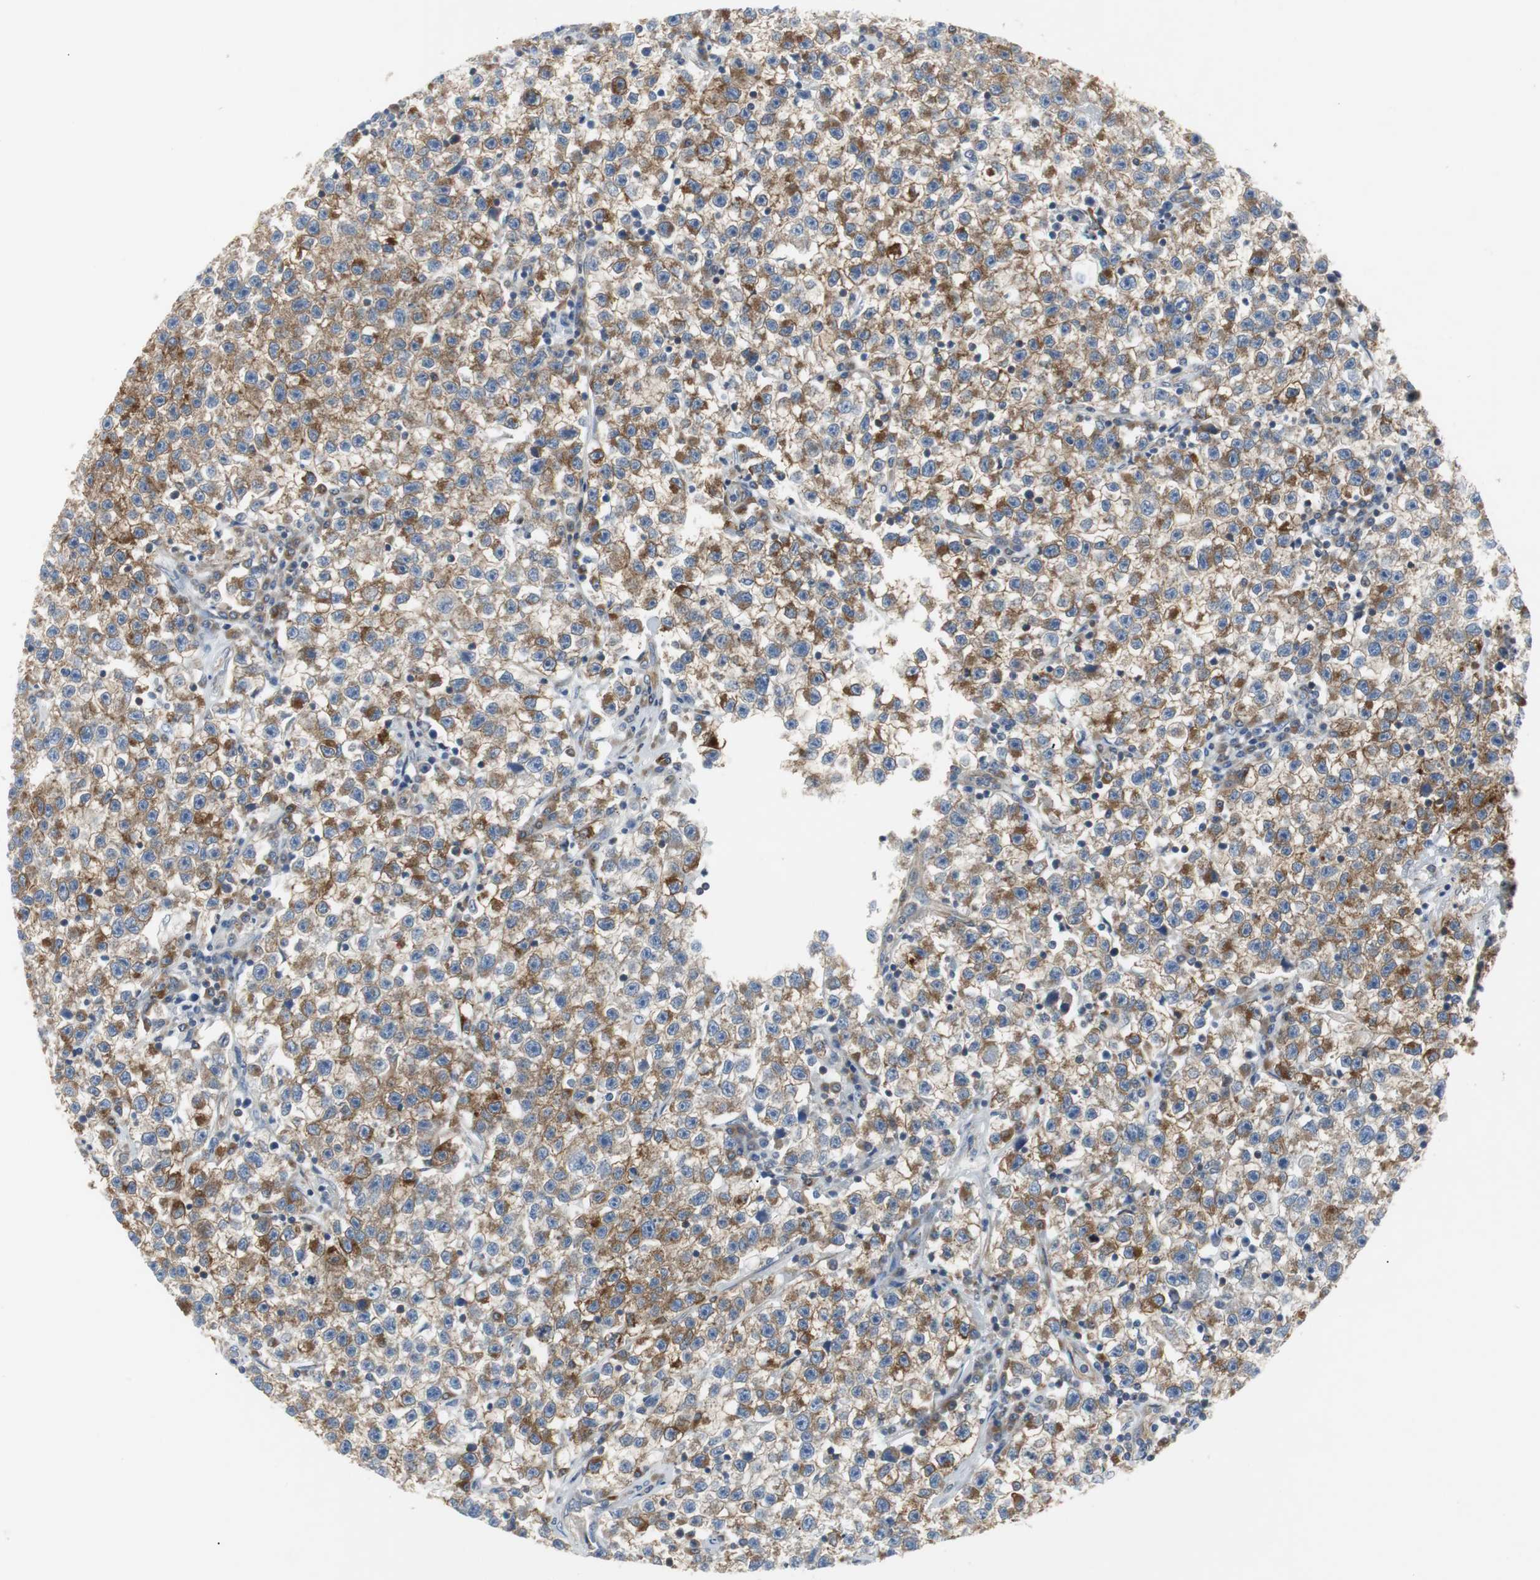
{"staining": {"intensity": "moderate", "quantity": "25%-75%", "location": "cytoplasmic/membranous"}, "tissue": "testis cancer", "cell_type": "Tumor cells", "image_type": "cancer", "snomed": [{"axis": "morphology", "description": "Seminoma, NOS"}, {"axis": "topography", "description": "Testis"}], "caption": "Testis cancer (seminoma) was stained to show a protein in brown. There is medium levels of moderate cytoplasmic/membranous positivity in approximately 25%-75% of tumor cells. The protein is stained brown, and the nuclei are stained in blue (DAB (3,3'-diaminobenzidine) IHC with brightfield microscopy, high magnification).", "gene": "GYS1", "patient": {"sex": "male", "age": 22}}